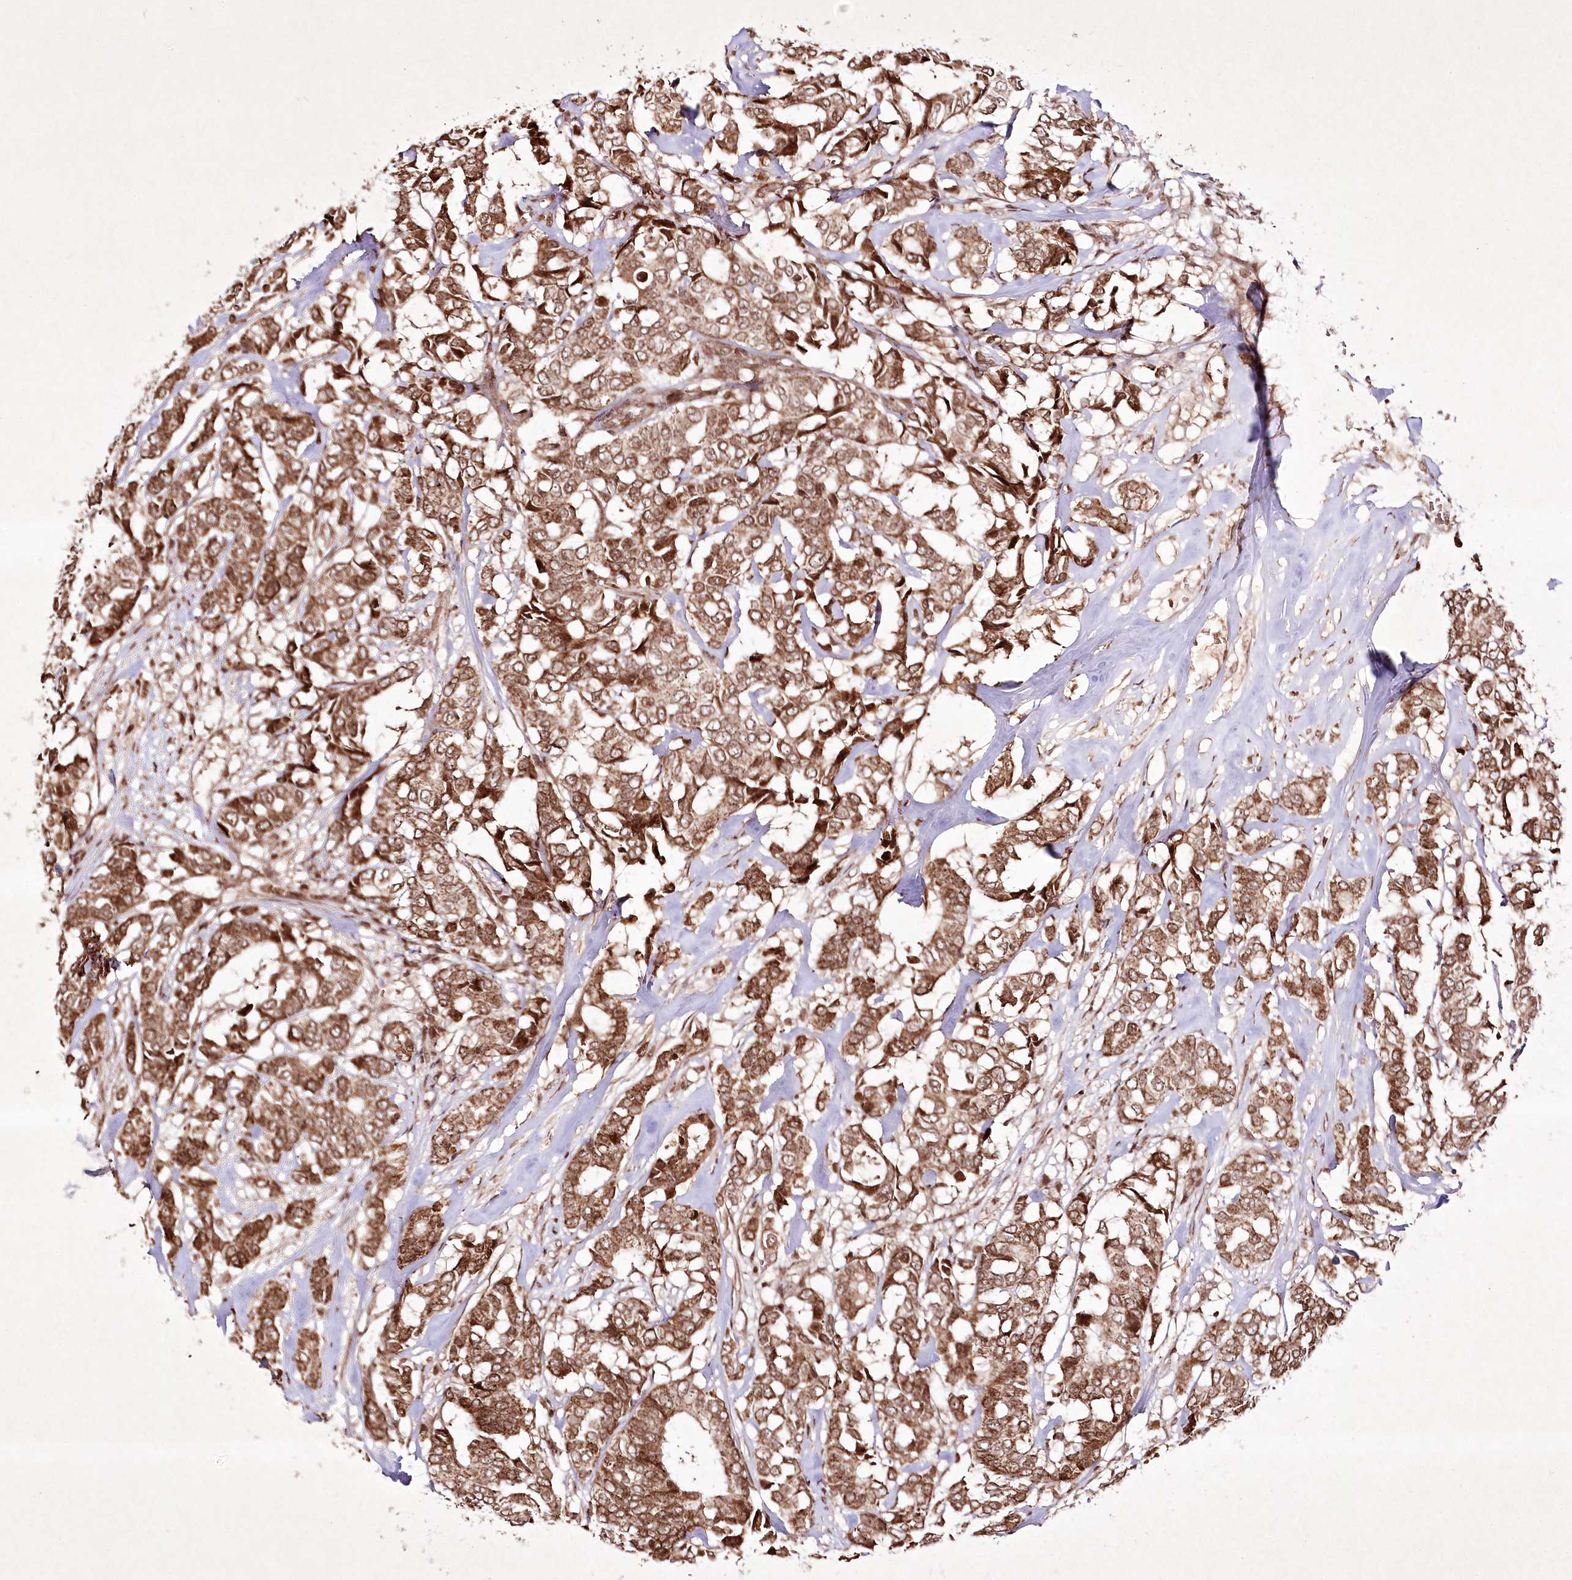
{"staining": {"intensity": "moderate", "quantity": ">75%", "location": "cytoplasmic/membranous,nuclear"}, "tissue": "breast cancer", "cell_type": "Tumor cells", "image_type": "cancer", "snomed": [{"axis": "morphology", "description": "Duct carcinoma"}, {"axis": "topography", "description": "Breast"}], "caption": "An immunohistochemistry (IHC) image of neoplastic tissue is shown. Protein staining in brown shows moderate cytoplasmic/membranous and nuclear positivity in breast cancer (intraductal carcinoma) within tumor cells.", "gene": "CARM1", "patient": {"sex": "female", "age": 87}}